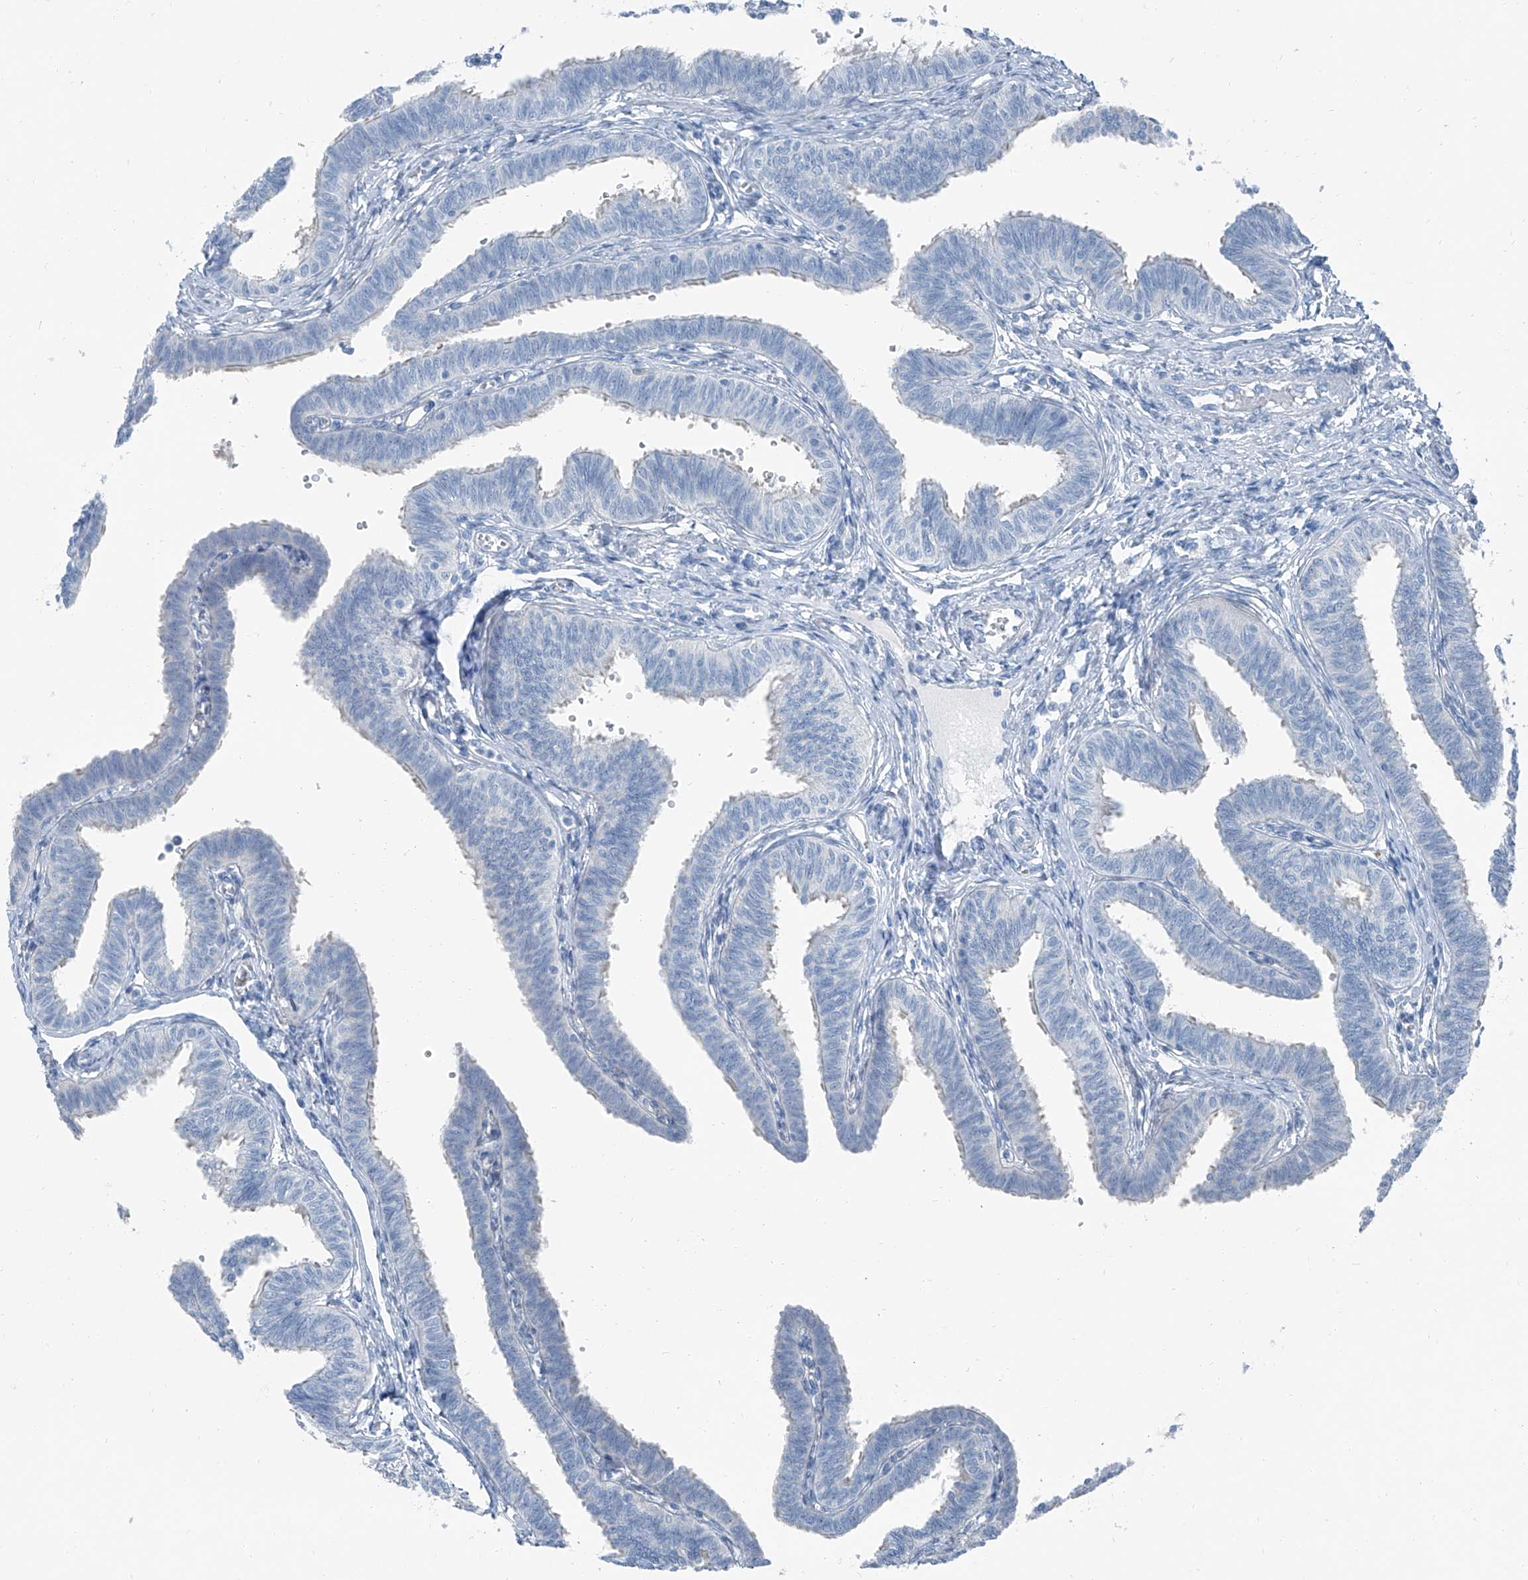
{"staining": {"intensity": "negative", "quantity": "none", "location": "none"}, "tissue": "fallopian tube", "cell_type": "Glandular cells", "image_type": "normal", "snomed": [{"axis": "morphology", "description": "Normal tissue, NOS"}, {"axis": "topography", "description": "Fallopian tube"}, {"axis": "topography", "description": "Ovary"}], "caption": "High magnification brightfield microscopy of normal fallopian tube stained with DAB (brown) and counterstained with hematoxylin (blue): glandular cells show no significant expression.", "gene": "RGN", "patient": {"sex": "female", "age": 23}}